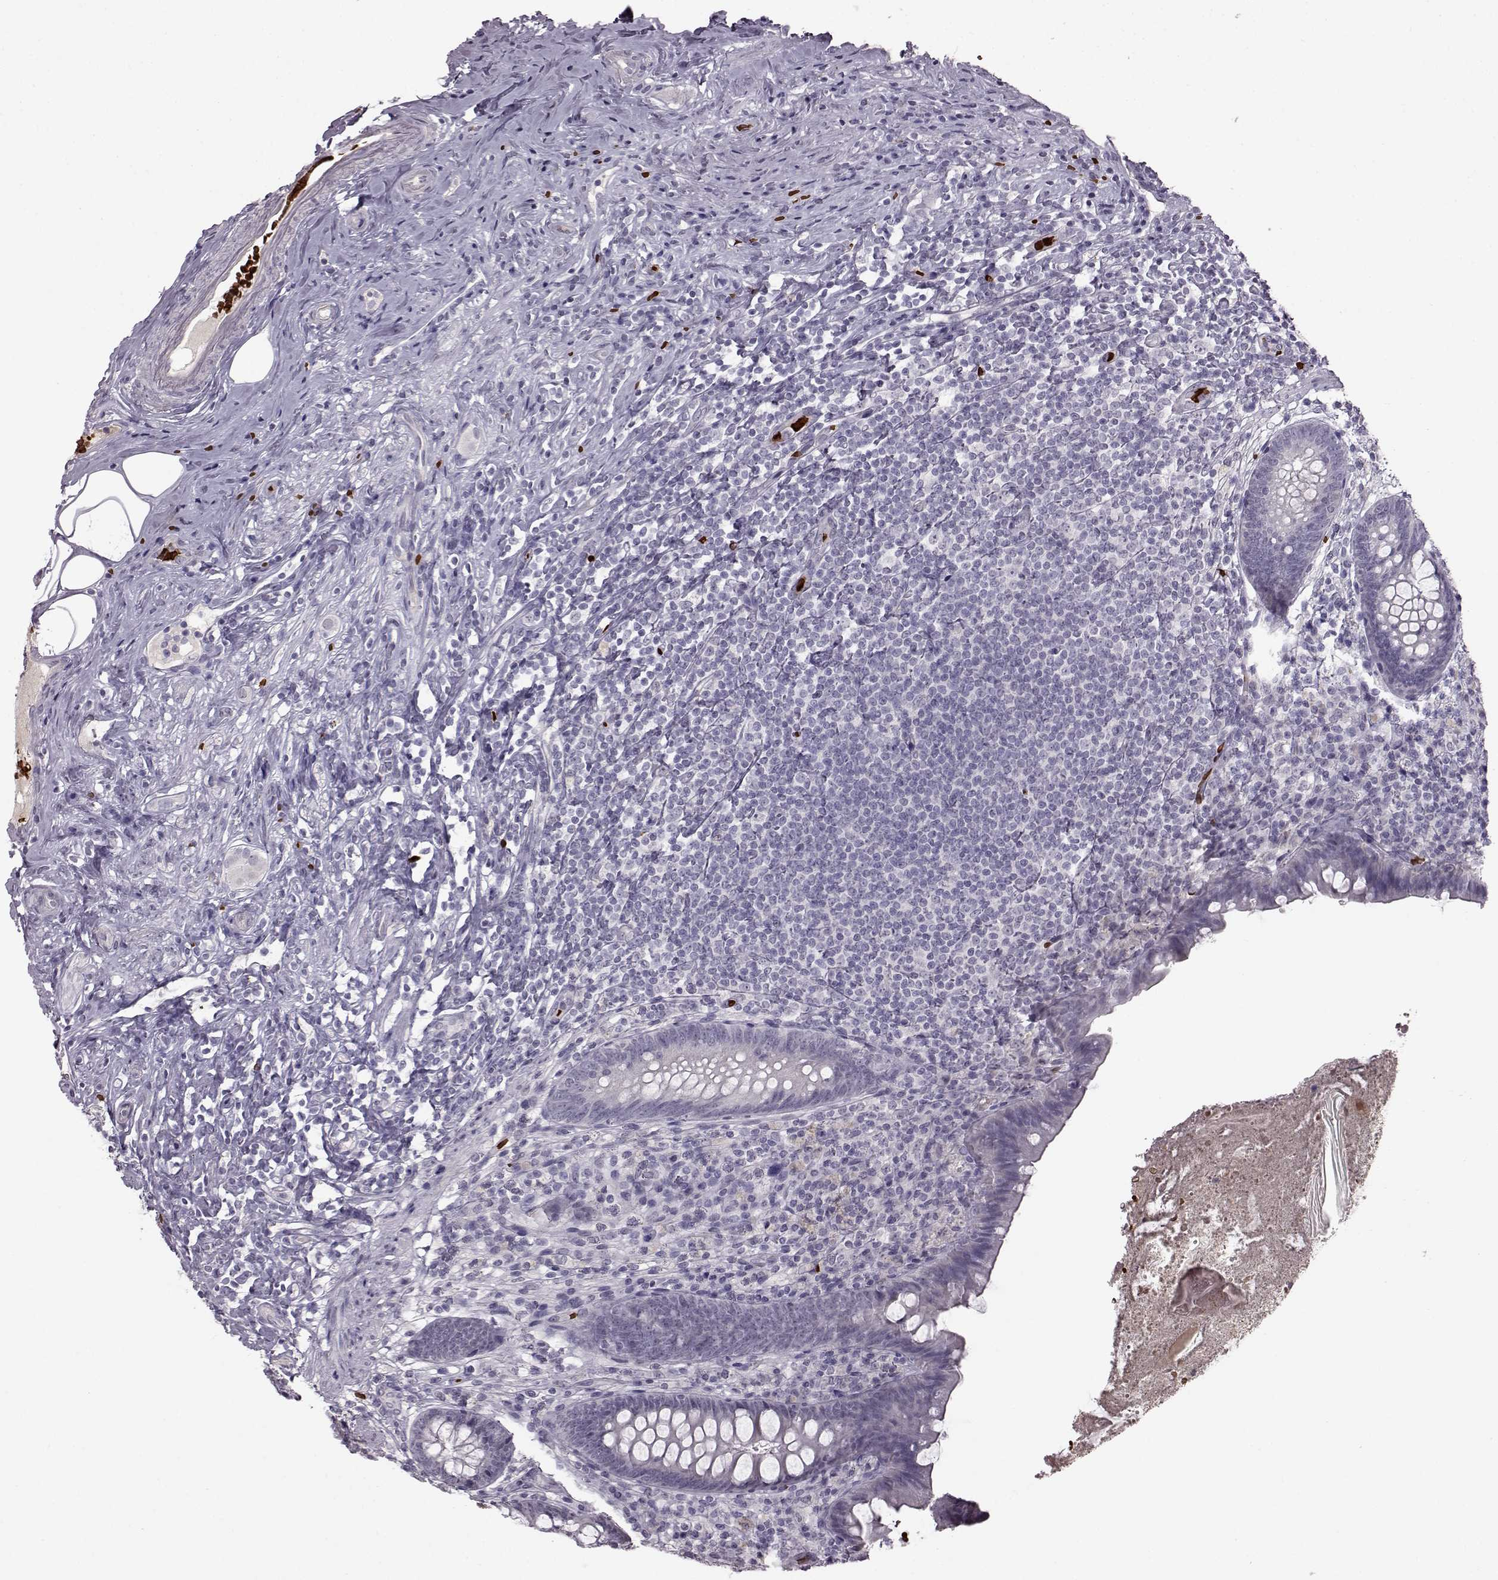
{"staining": {"intensity": "negative", "quantity": "none", "location": "none"}, "tissue": "appendix", "cell_type": "Glandular cells", "image_type": "normal", "snomed": [{"axis": "morphology", "description": "Normal tissue, NOS"}, {"axis": "topography", "description": "Appendix"}], "caption": "Photomicrograph shows no significant protein staining in glandular cells of unremarkable appendix. (Immunohistochemistry (ihc), brightfield microscopy, high magnification).", "gene": "PROP1", "patient": {"sex": "male", "age": 47}}